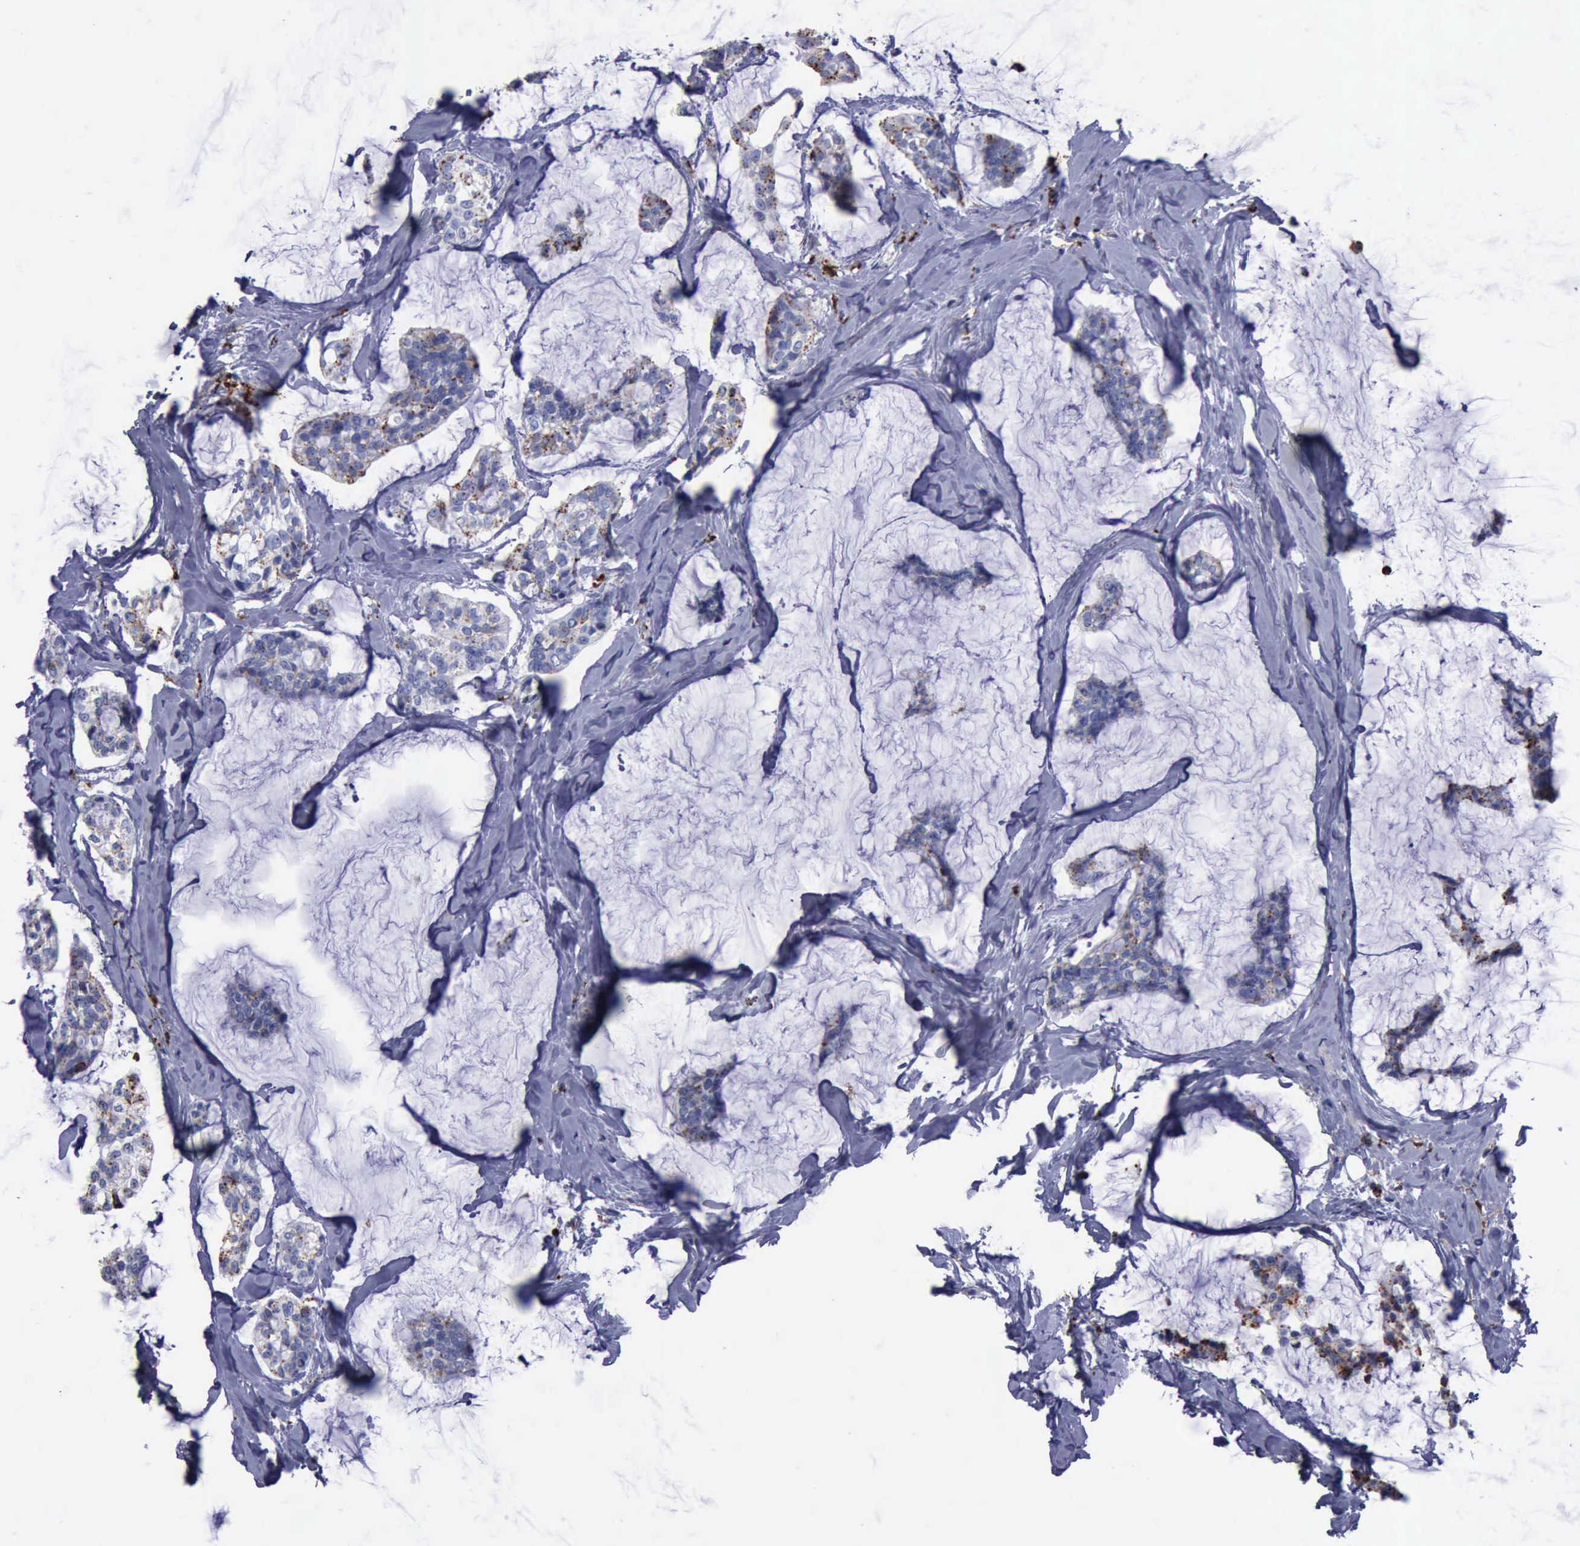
{"staining": {"intensity": "weak", "quantity": "<25%", "location": "cytoplasmic/membranous"}, "tissue": "breast cancer", "cell_type": "Tumor cells", "image_type": "cancer", "snomed": [{"axis": "morphology", "description": "Duct carcinoma"}, {"axis": "topography", "description": "Breast"}], "caption": "Breast cancer was stained to show a protein in brown. There is no significant positivity in tumor cells.", "gene": "CTSD", "patient": {"sex": "female", "age": 93}}